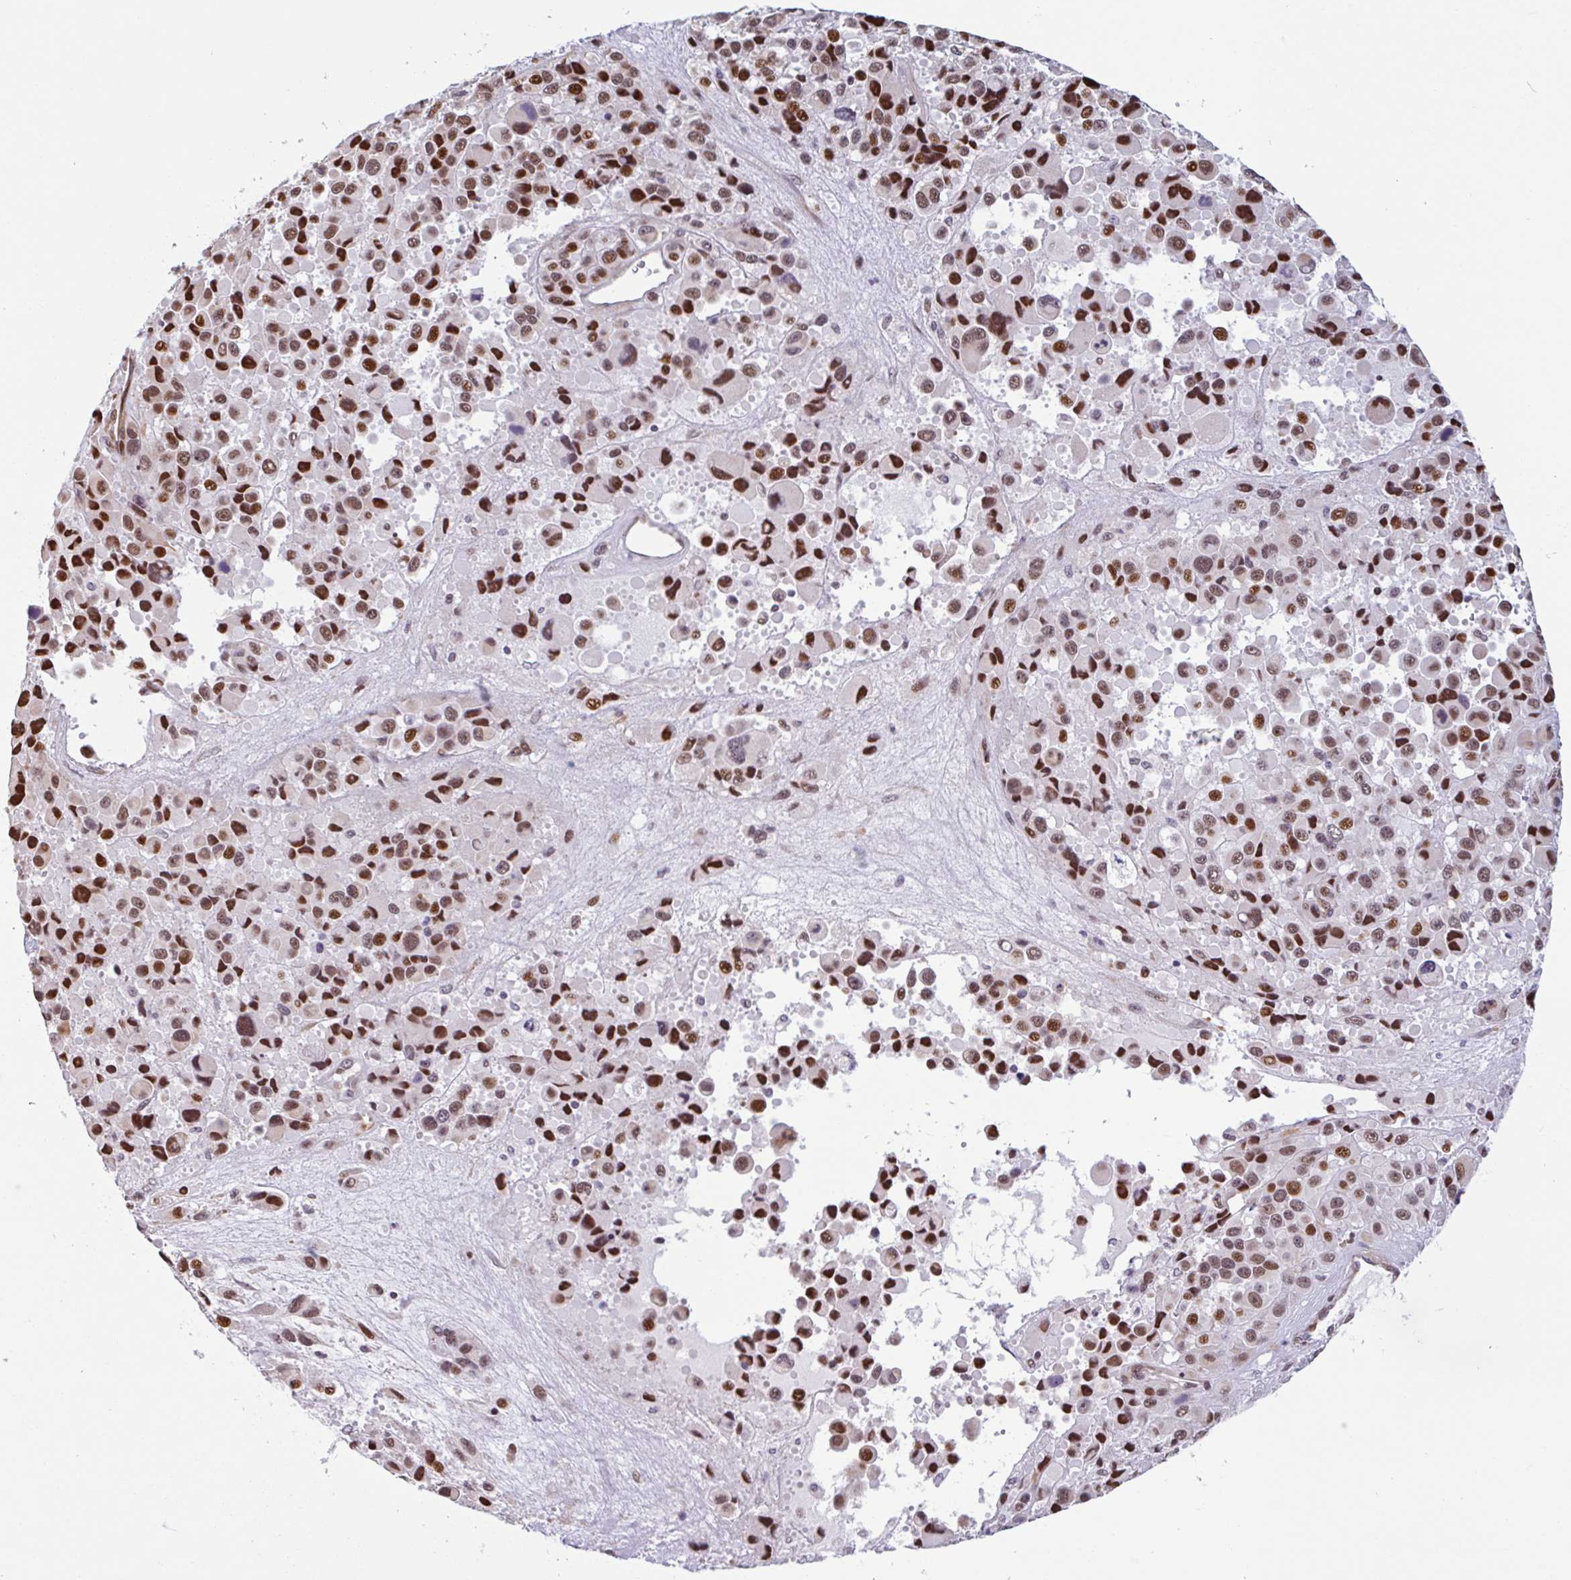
{"staining": {"intensity": "strong", "quantity": ">75%", "location": "nuclear"}, "tissue": "melanoma", "cell_type": "Tumor cells", "image_type": "cancer", "snomed": [{"axis": "morphology", "description": "Malignant melanoma, Metastatic site"}, {"axis": "topography", "description": "Lymph node"}], "caption": "Immunohistochemistry staining of melanoma, which shows high levels of strong nuclear staining in about >75% of tumor cells indicating strong nuclear protein expression. The staining was performed using DAB (3,3'-diaminobenzidine) (brown) for protein detection and nuclei were counterstained in hematoxylin (blue).", "gene": "TMEM119", "patient": {"sex": "female", "age": 65}}